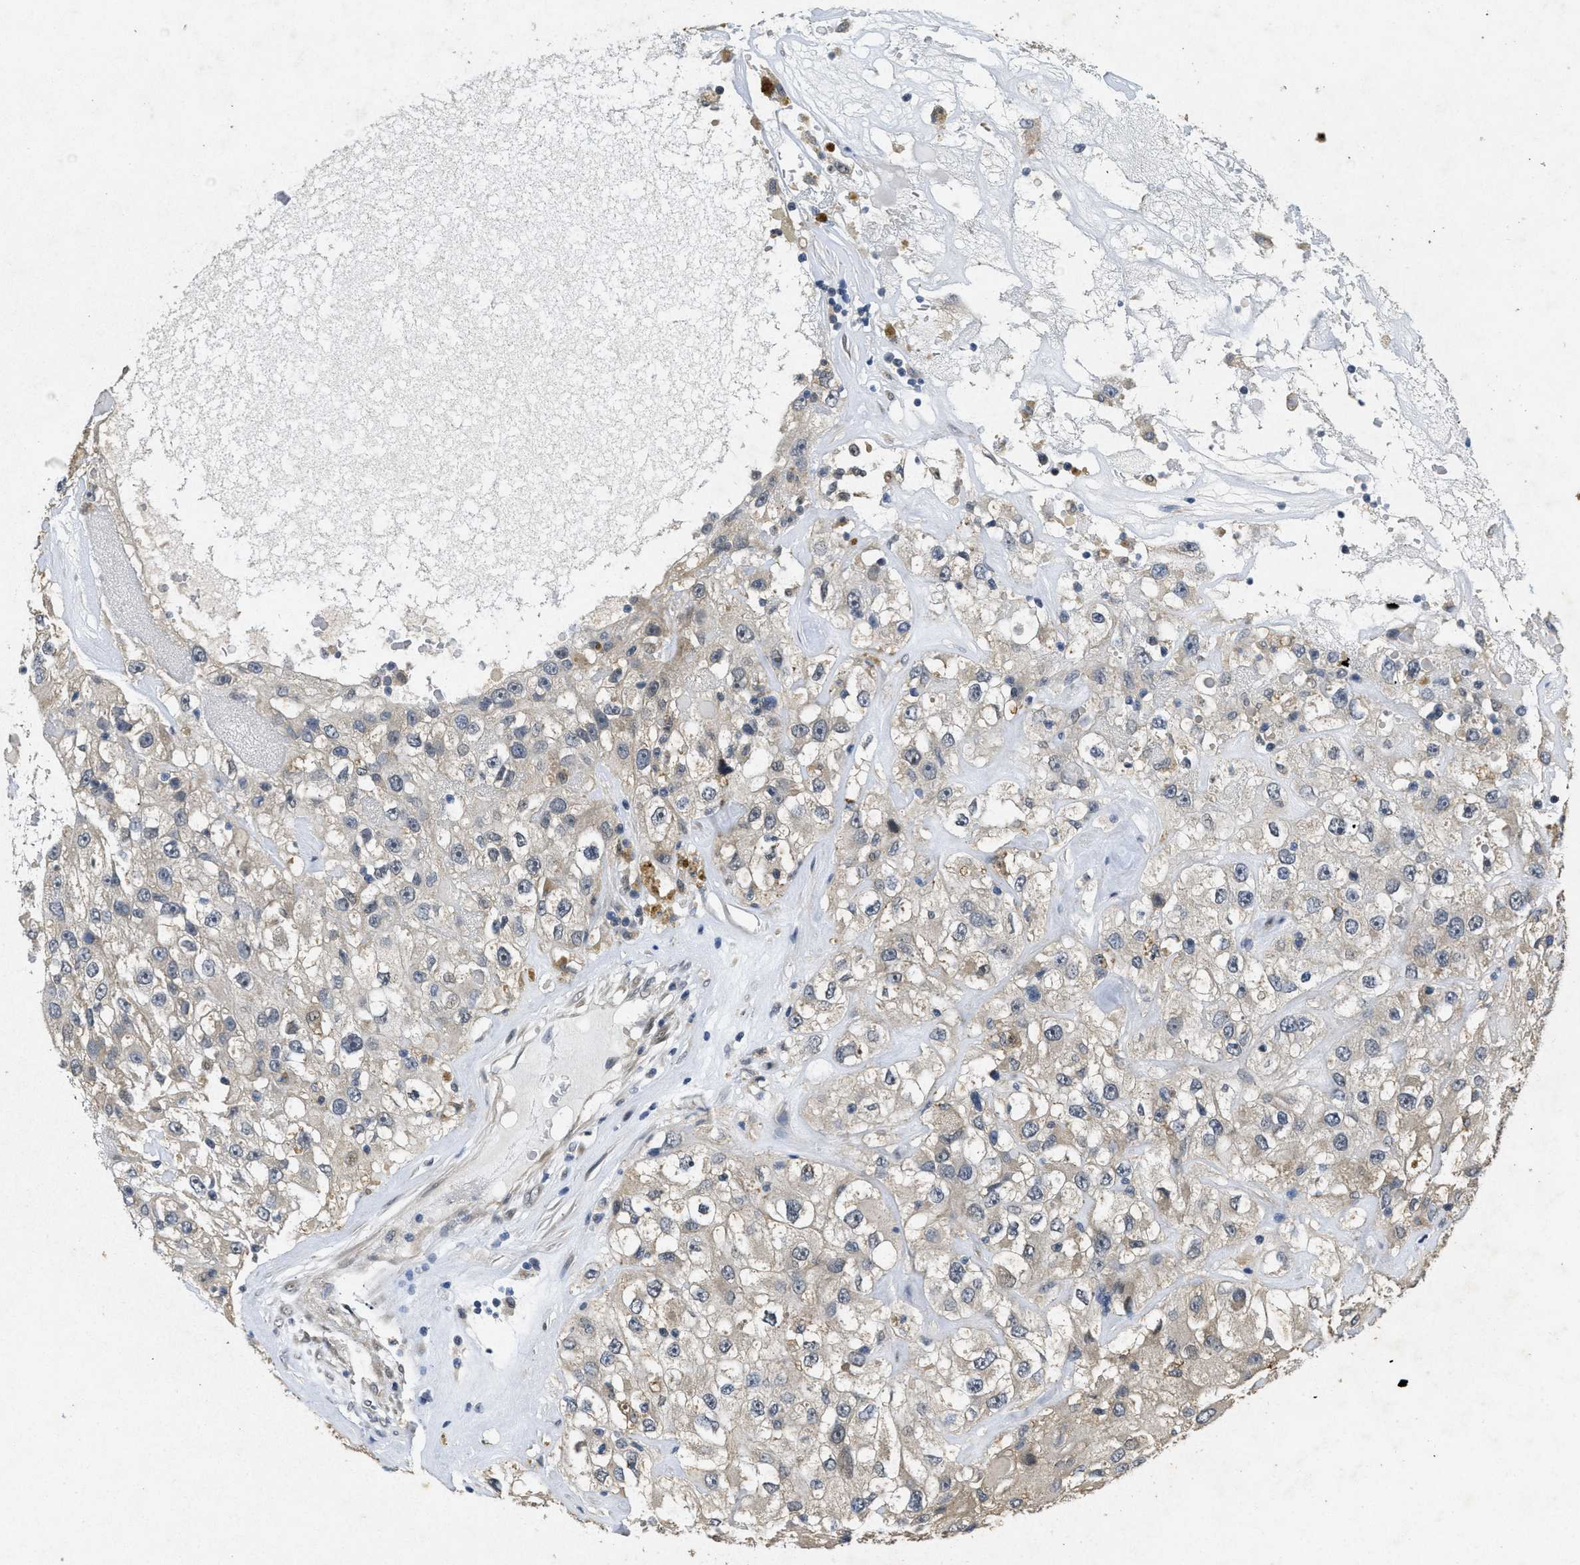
{"staining": {"intensity": "negative", "quantity": "none", "location": "none"}, "tissue": "renal cancer", "cell_type": "Tumor cells", "image_type": "cancer", "snomed": [{"axis": "morphology", "description": "Adenocarcinoma, NOS"}, {"axis": "topography", "description": "Kidney"}], "caption": "Immunohistochemistry photomicrograph of adenocarcinoma (renal) stained for a protein (brown), which exhibits no positivity in tumor cells. The staining is performed using DAB (3,3'-diaminobenzidine) brown chromogen with nuclei counter-stained in using hematoxylin.", "gene": "PAPOLG", "patient": {"sex": "female", "age": 52}}